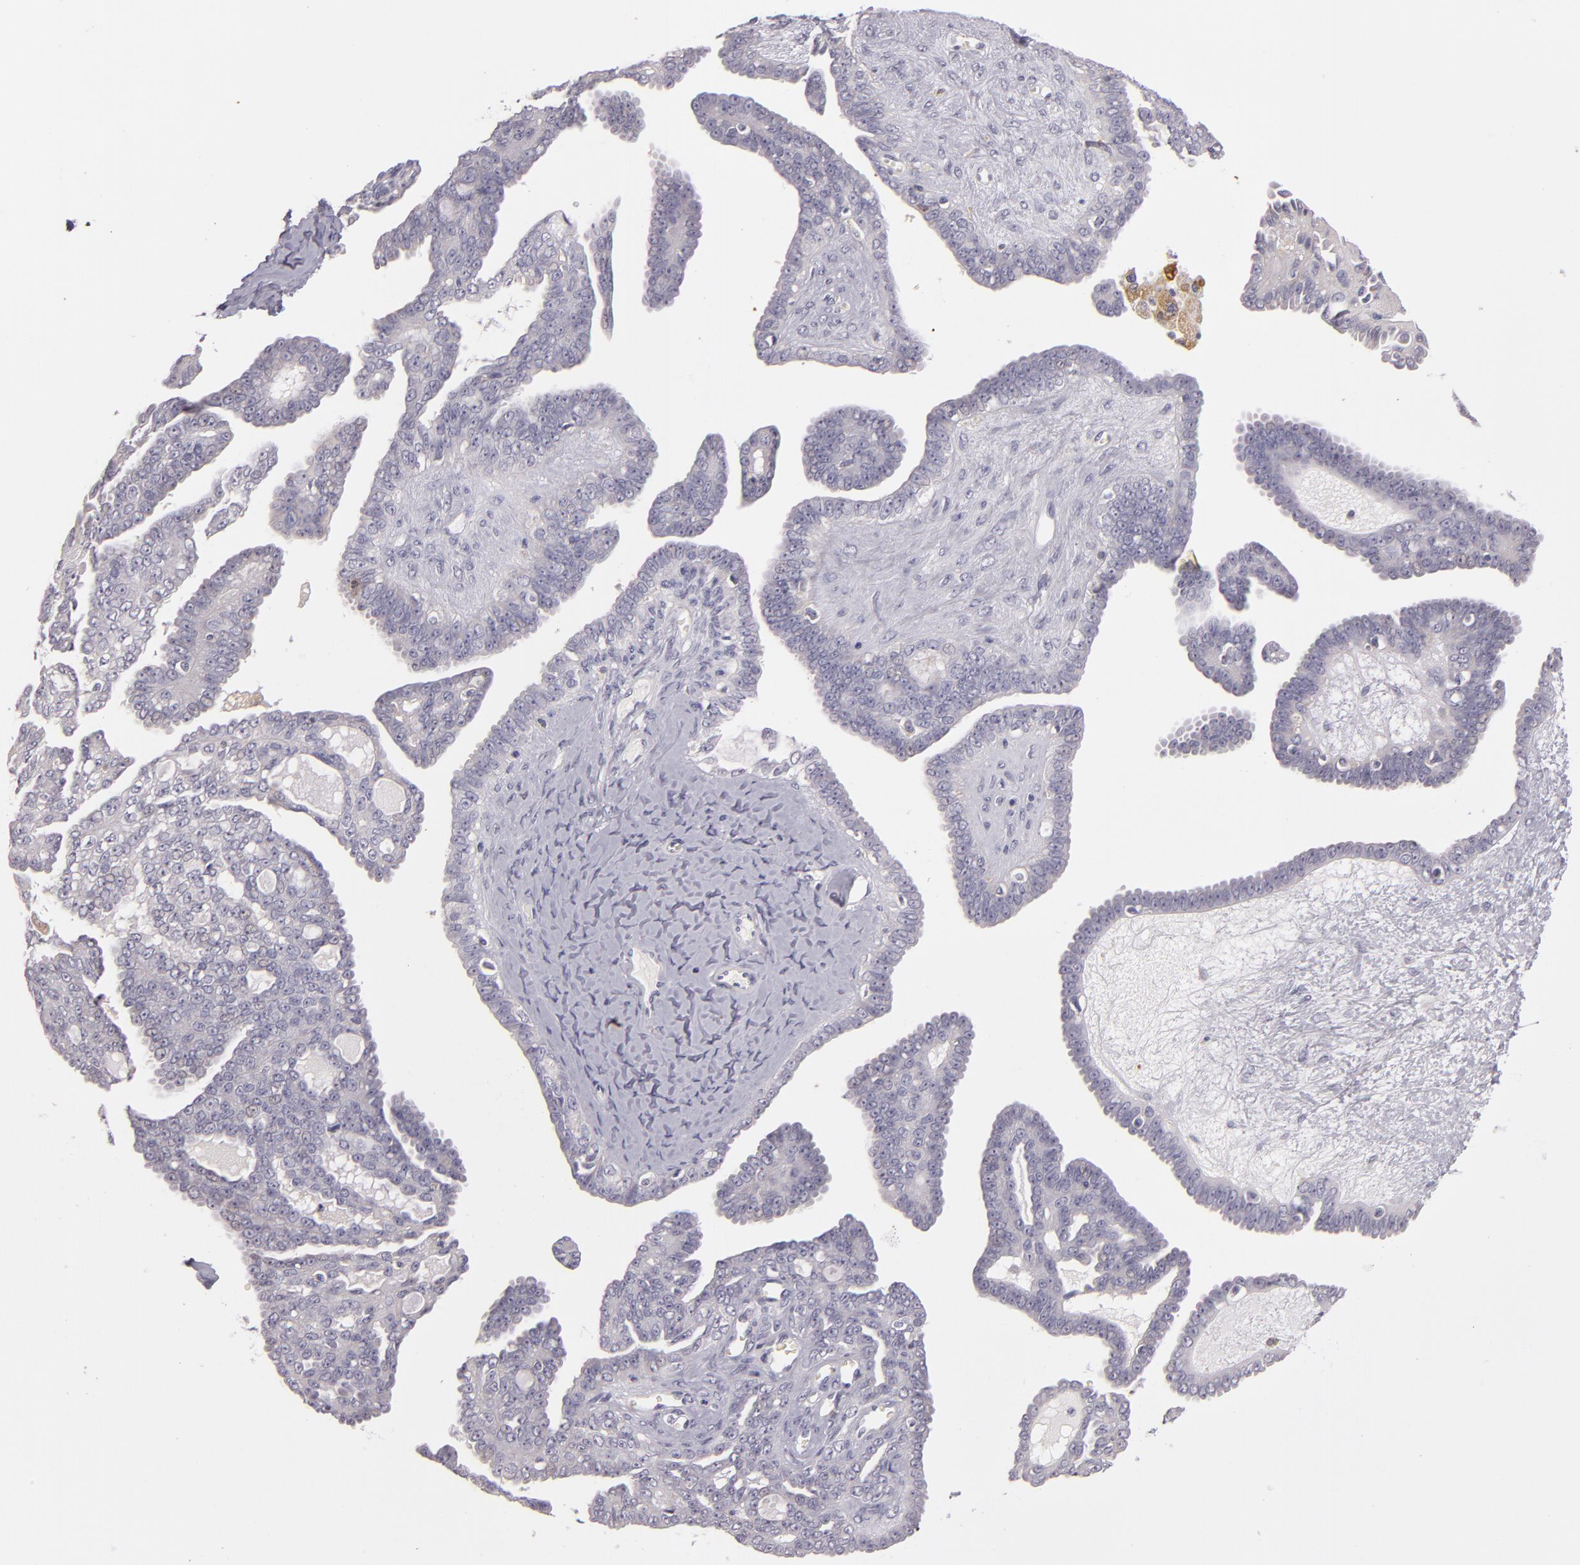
{"staining": {"intensity": "negative", "quantity": "none", "location": "none"}, "tissue": "ovarian cancer", "cell_type": "Tumor cells", "image_type": "cancer", "snomed": [{"axis": "morphology", "description": "Cystadenocarcinoma, serous, NOS"}, {"axis": "topography", "description": "Ovary"}], "caption": "High magnification brightfield microscopy of ovarian cancer (serous cystadenocarcinoma) stained with DAB (3,3'-diaminobenzidine) (brown) and counterstained with hematoxylin (blue): tumor cells show no significant positivity.", "gene": "TLR8", "patient": {"sex": "female", "age": 71}}